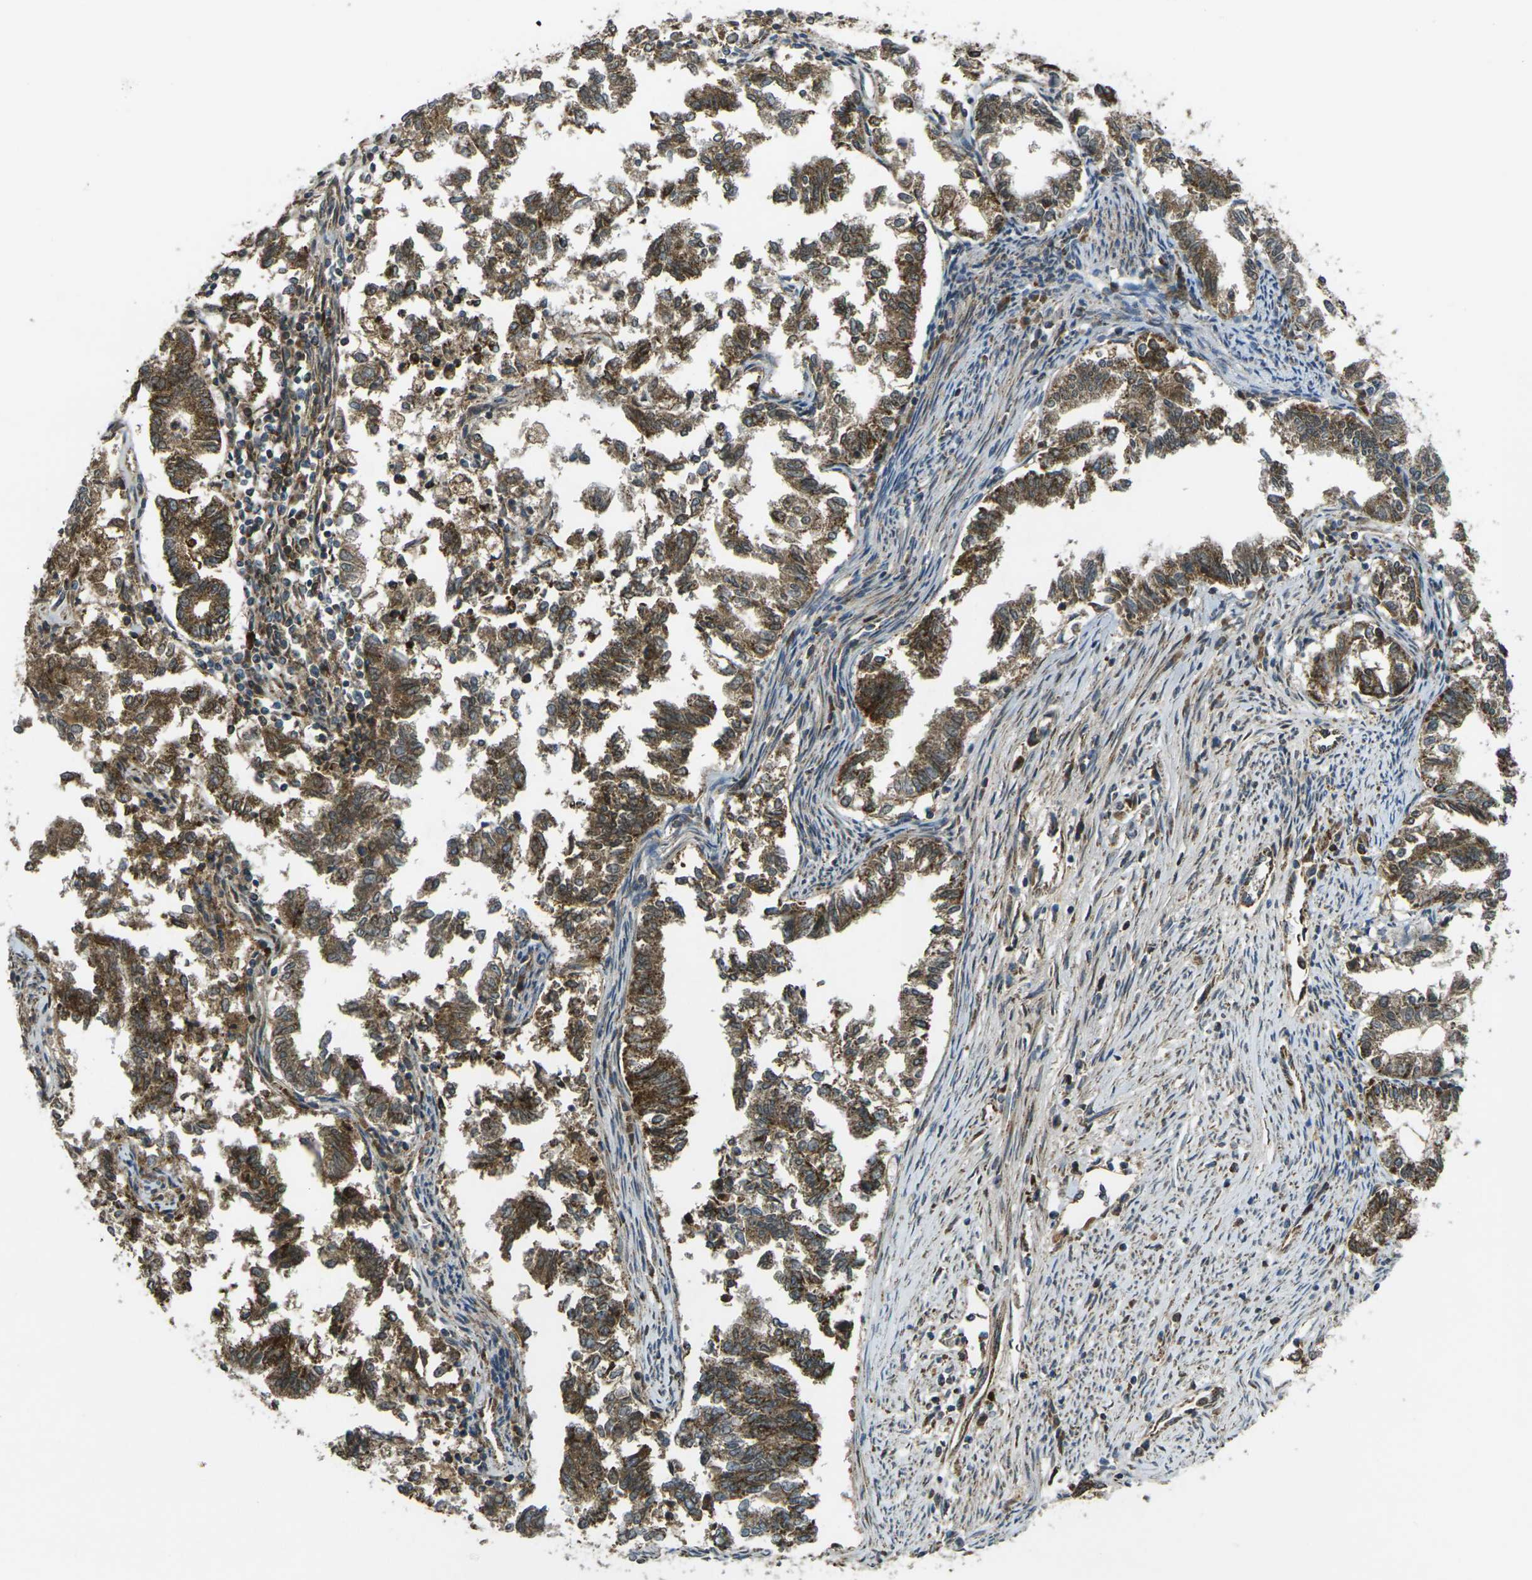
{"staining": {"intensity": "moderate", "quantity": ">75%", "location": "cytoplasmic/membranous"}, "tissue": "endometrial cancer", "cell_type": "Tumor cells", "image_type": "cancer", "snomed": [{"axis": "morphology", "description": "Necrosis, NOS"}, {"axis": "morphology", "description": "Adenocarcinoma, NOS"}, {"axis": "topography", "description": "Endometrium"}], "caption": "Protein staining exhibits moderate cytoplasmic/membranous staining in about >75% of tumor cells in endometrial cancer (adenocarcinoma).", "gene": "IGF1R", "patient": {"sex": "female", "age": 79}}